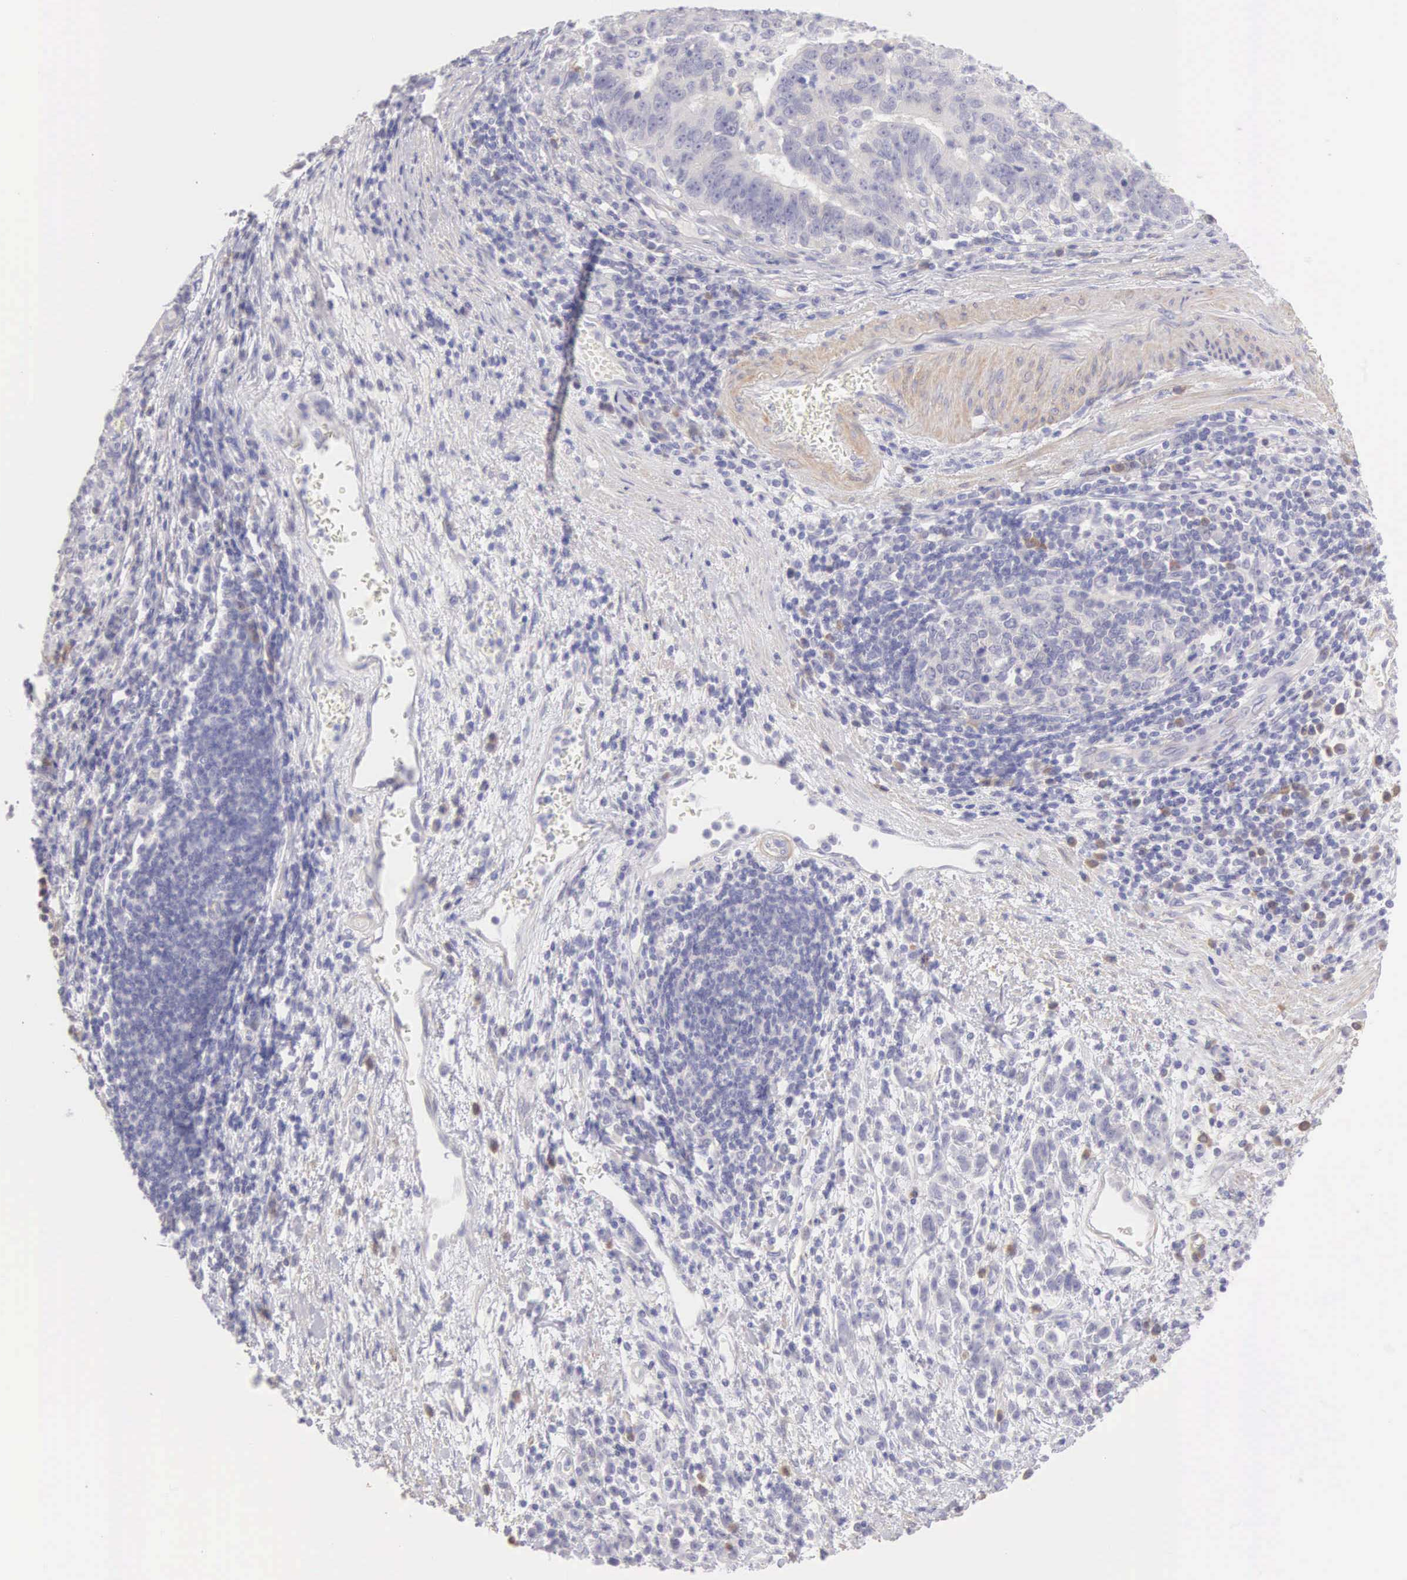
{"staining": {"intensity": "weak", "quantity": "<25%", "location": "cytoplasmic/membranous"}, "tissue": "stomach cancer", "cell_type": "Tumor cells", "image_type": "cancer", "snomed": [{"axis": "morphology", "description": "Adenocarcinoma, NOS"}, {"axis": "topography", "description": "Stomach, upper"}], "caption": "Immunohistochemical staining of human adenocarcinoma (stomach) shows no significant expression in tumor cells.", "gene": "ARFGAP3", "patient": {"sex": "female", "age": 50}}